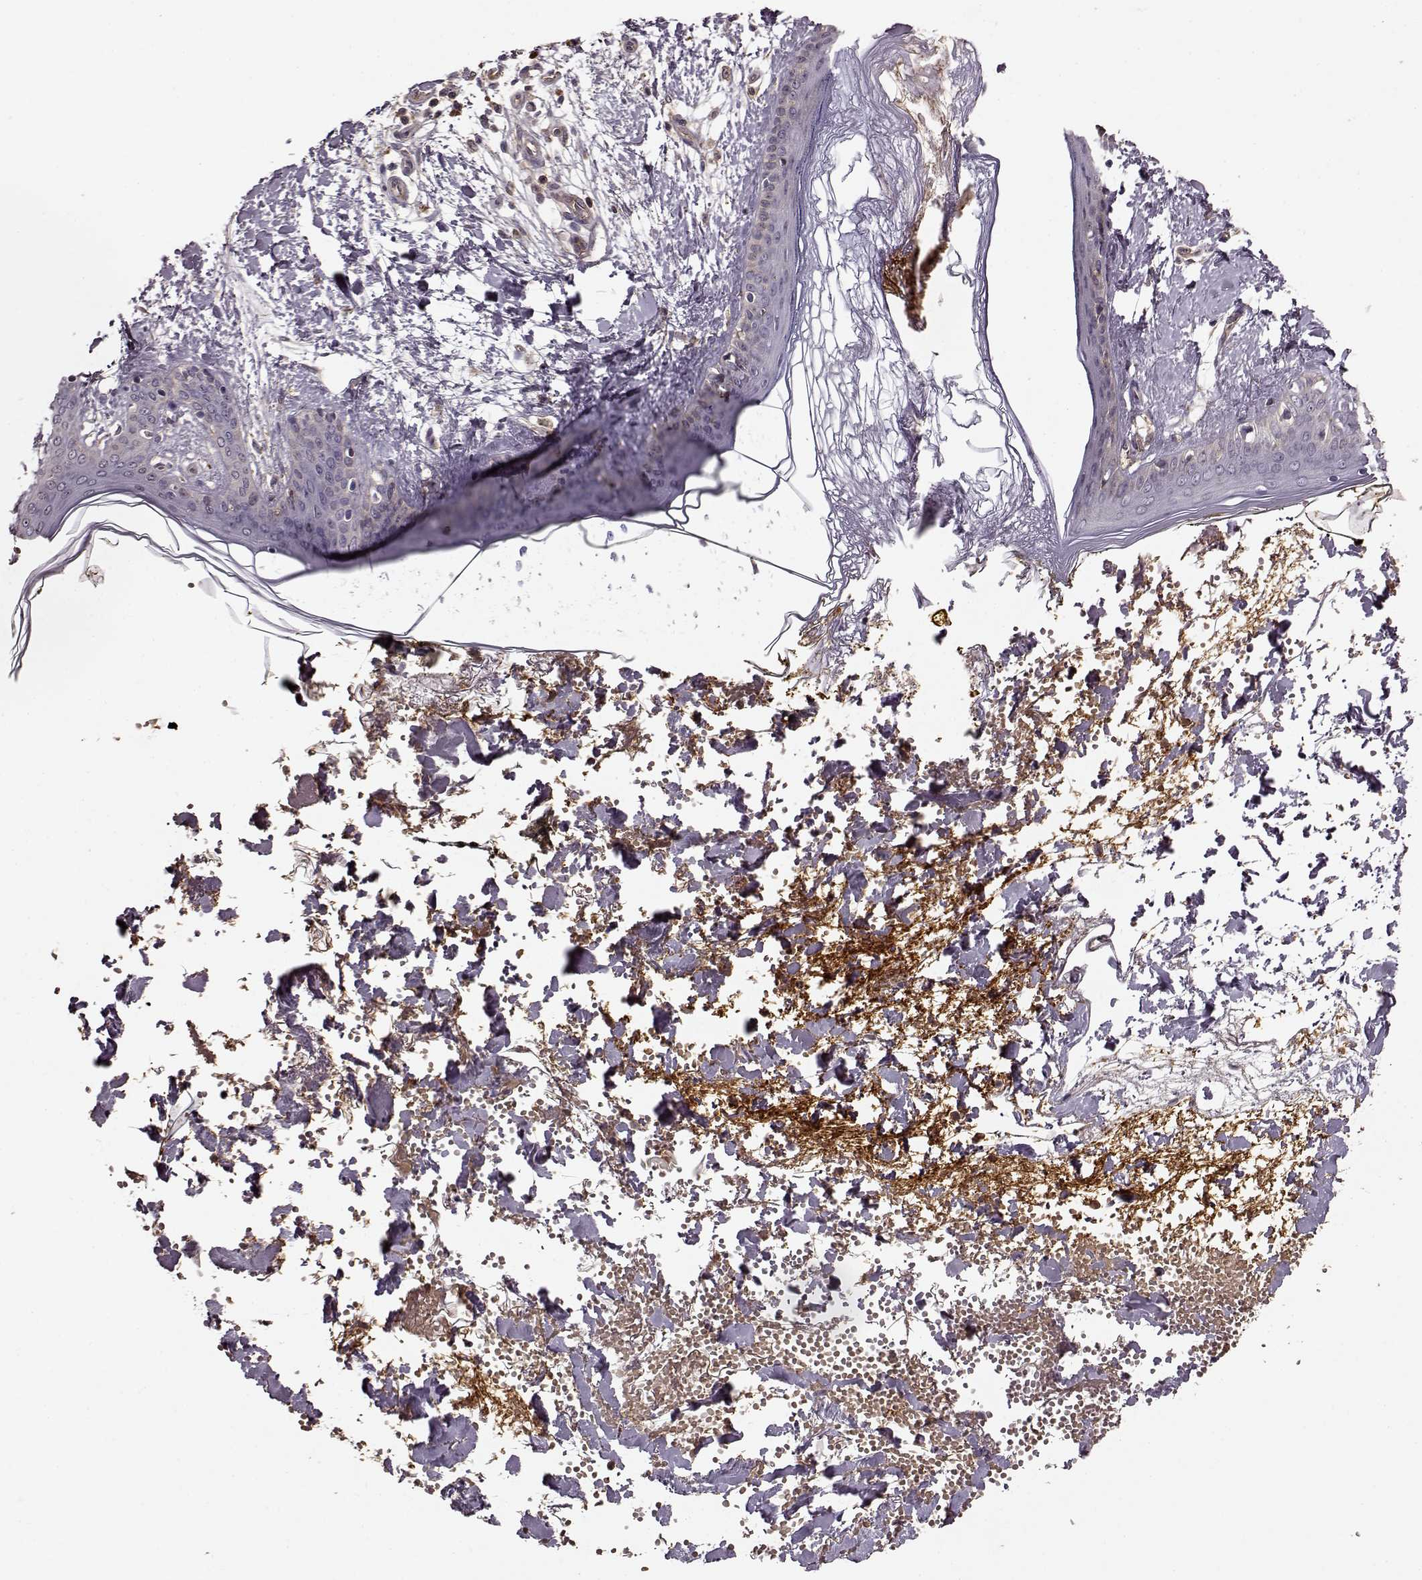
{"staining": {"intensity": "negative", "quantity": "none", "location": "none"}, "tissue": "skin", "cell_type": "Fibroblasts", "image_type": "normal", "snomed": [{"axis": "morphology", "description": "Normal tissue, NOS"}, {"axis": "topography", "description": "Skin"}], "caption": "Skin was stained to show a protein in brown. There is no significant staining in fibroblasts. (DAB (3,3'-diaminobenzidine) immunohistochemistry, high magnification).", "gene": "IFRD2", "patient": {"sex": "female", "age": 34}}